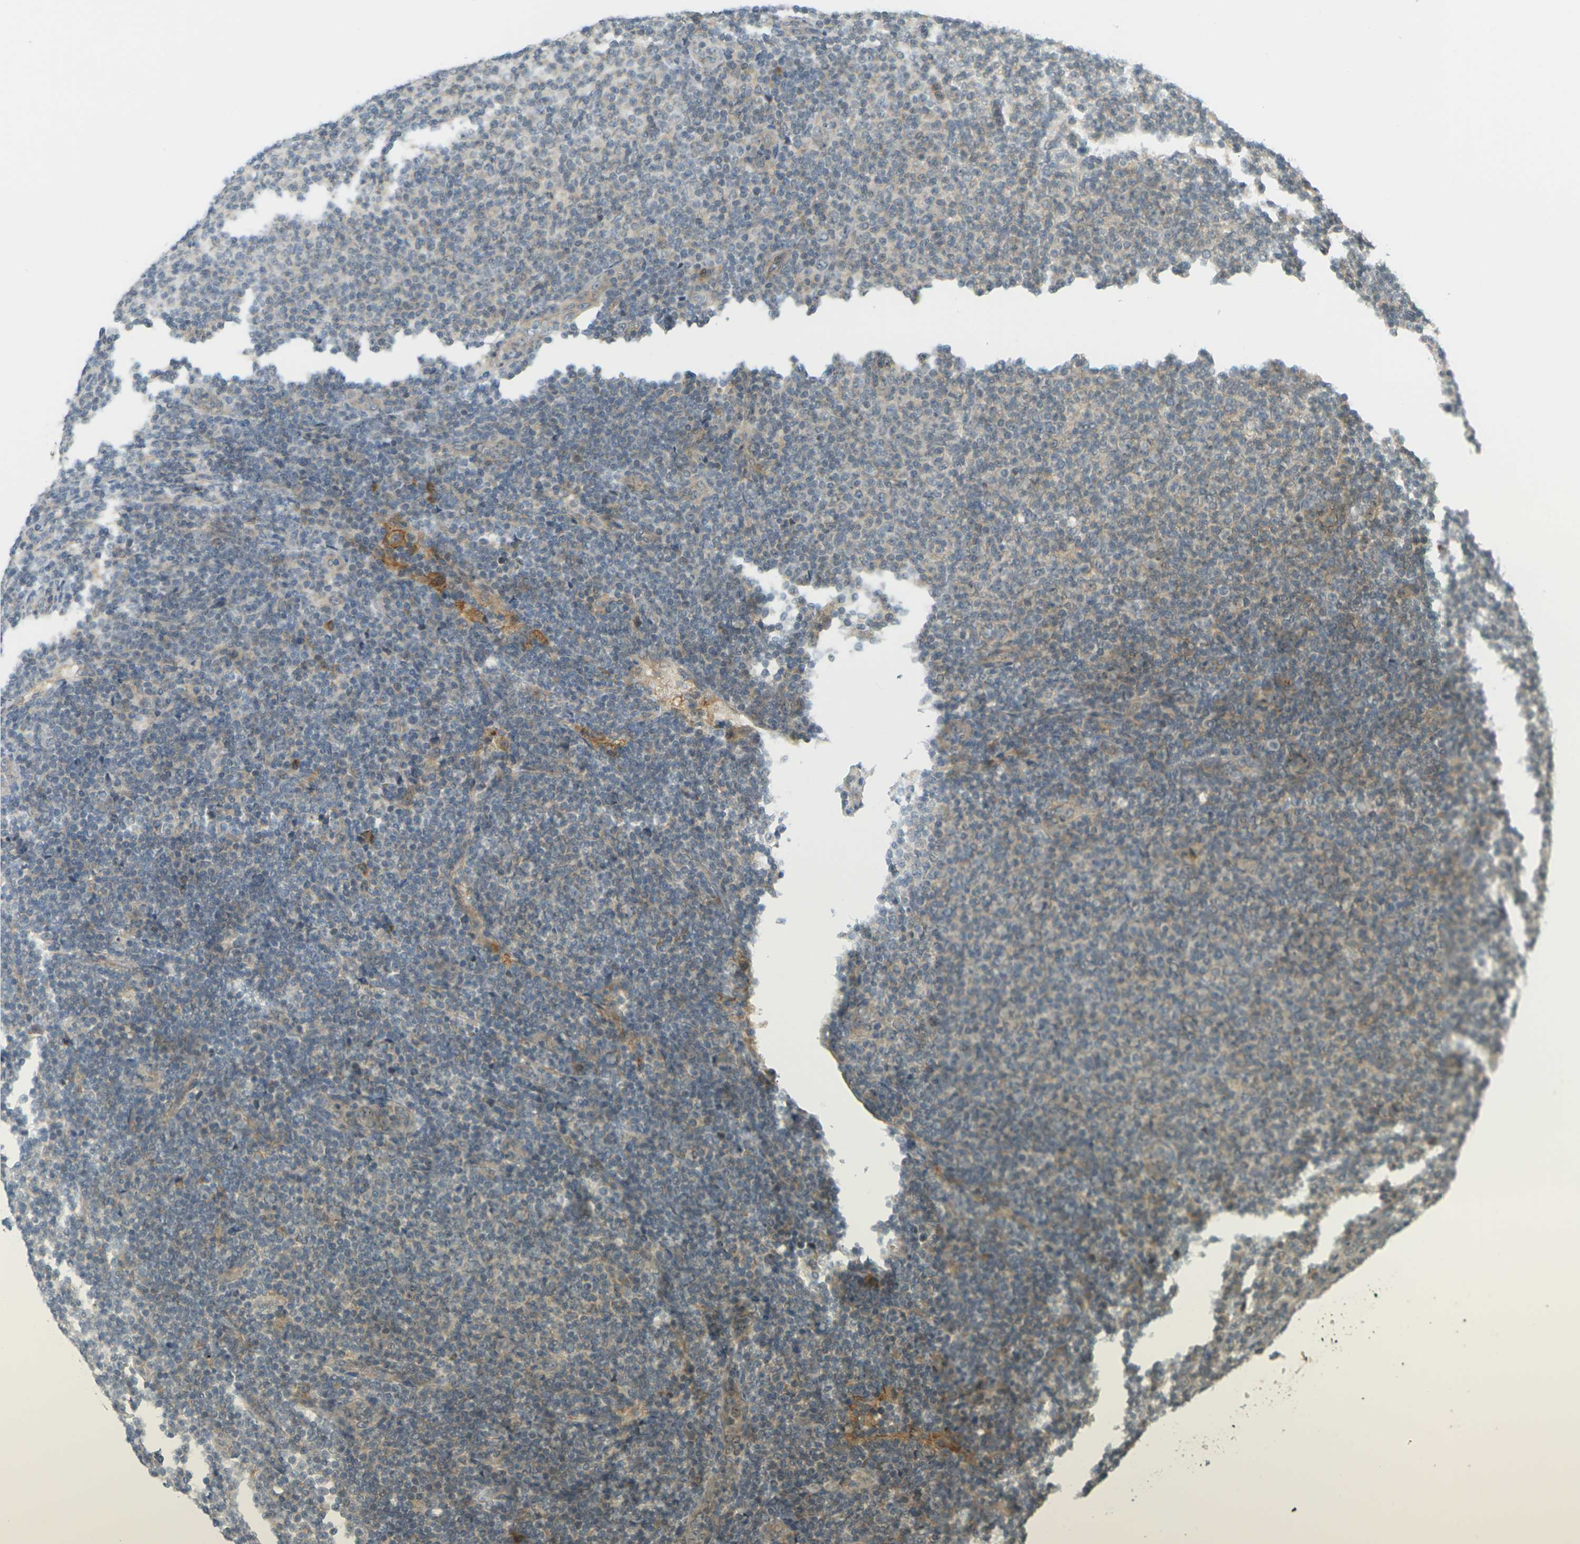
{"staining": {"intensity": "weak", "quantity": "<25%", "location": "cytoplasmic/membranous"}, "tissue": "lymphoma", "cell_type": "Tumor cells", "image_type": "cancer", "snomed": [{"axis": "morphology", "description": "Malignant lymphoma, non-Hodgkin's type, Low grade"}, {"axis": "topography", "description": "Lymph node"}], "caption": "There is no significant expression in tumor cells of malignant lymphoma, non-Hodgkin's type (low-grade). Brightfield microscopy of immunohistochemistry stained with DAB (3,3'-diaminobenzidine) (brown) and hematoxylin (blue), captured at high magnification.", "gene": "SOCS6", "patient": {"sex": "male", "age": 66}}